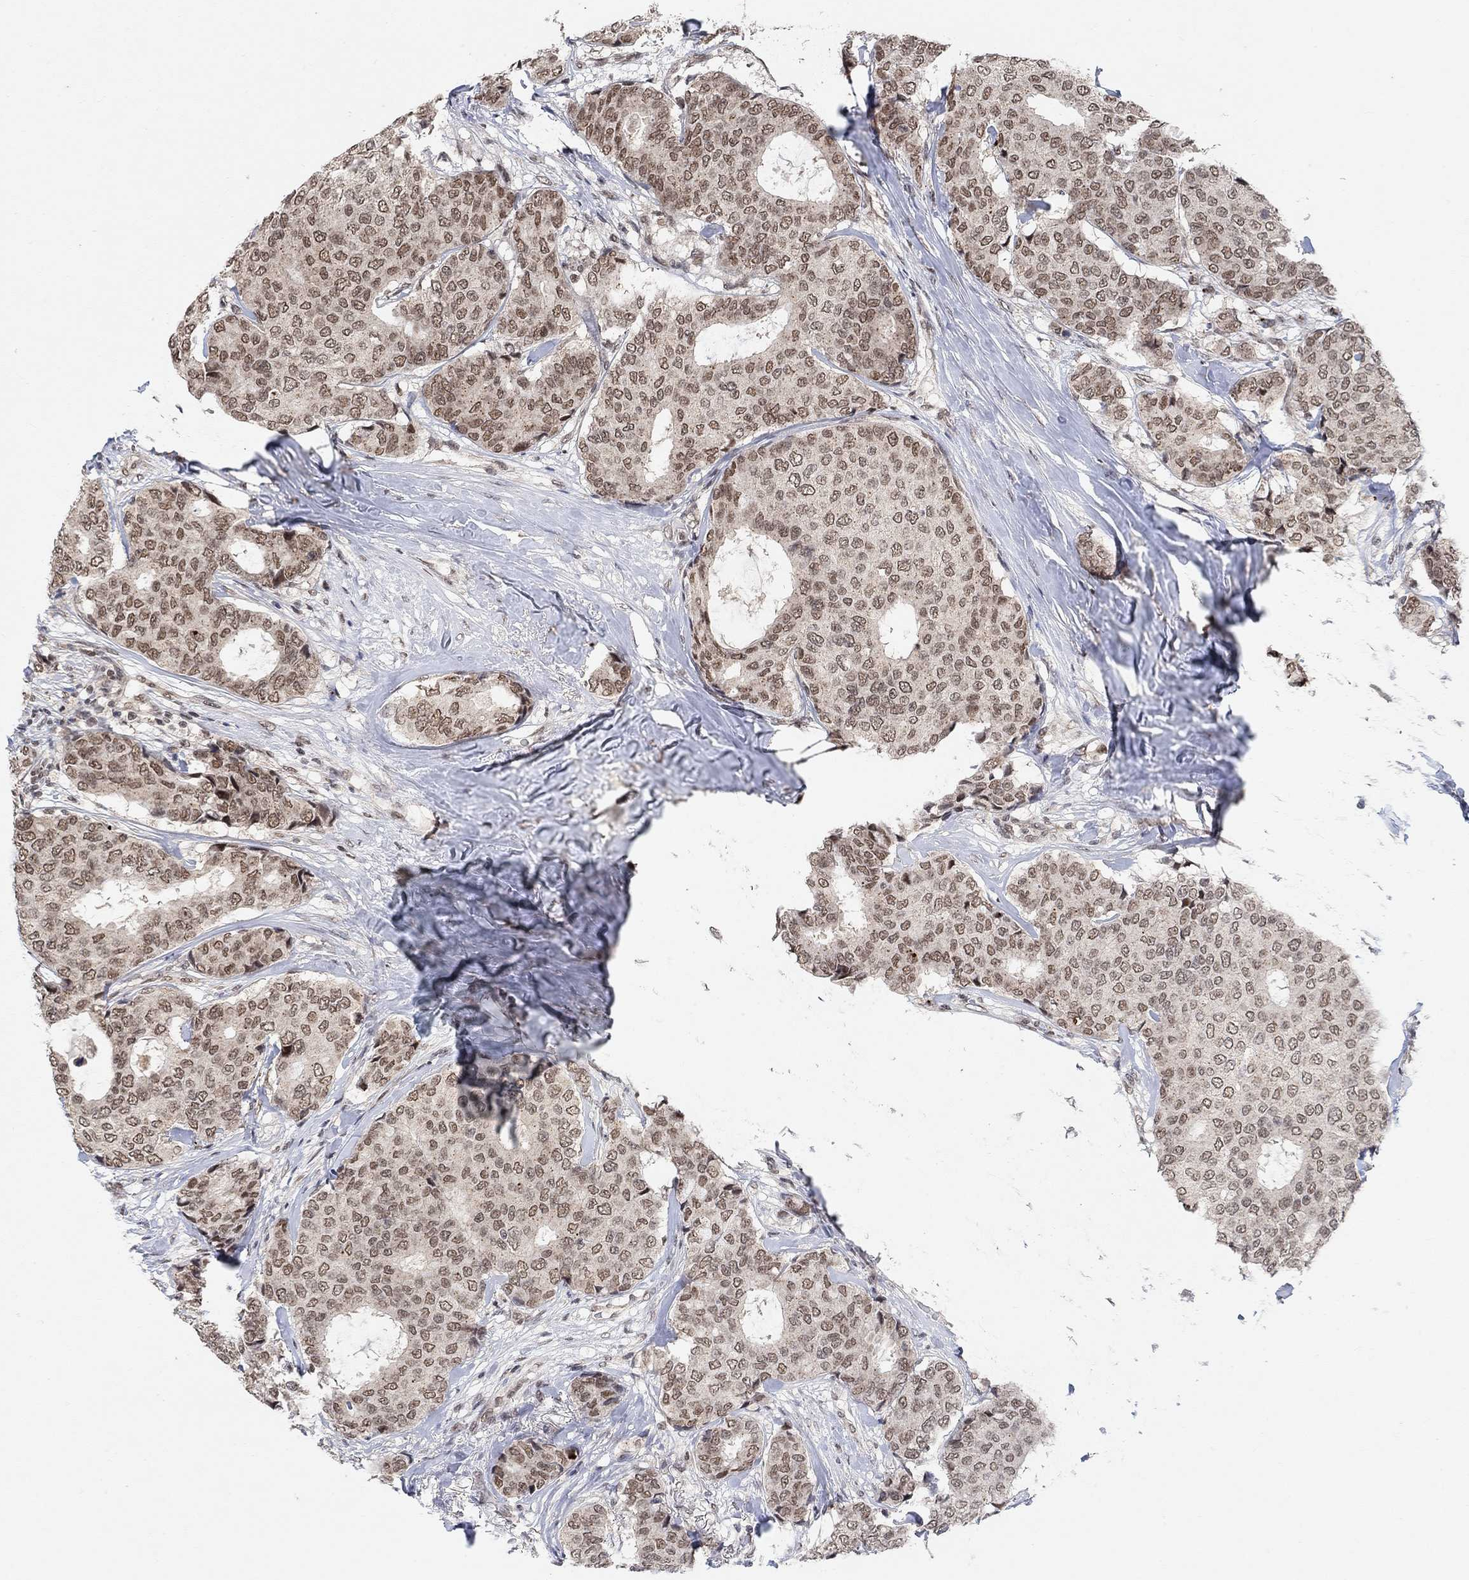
{"staining": {"intensity": "moderate", "quantity": "25%-75%", "location": "nuclear"}, "tissue": "breast cancer", "cell_type": "Tumor cells", "image_type": "cancer", "snomed": [{"axis": "morphology", "description": "Duct carcinoma"}, {"axis": "topography", "description": "Breast"}], "caption": "Intraductal carcinoma (breast) was stained to show a protein in brown. There is medium levels of moderate nuclear staining in about 25%-75% of tumor cells.", "gene": "THAP8", "patient": {"sex": "female", "age": 75}}